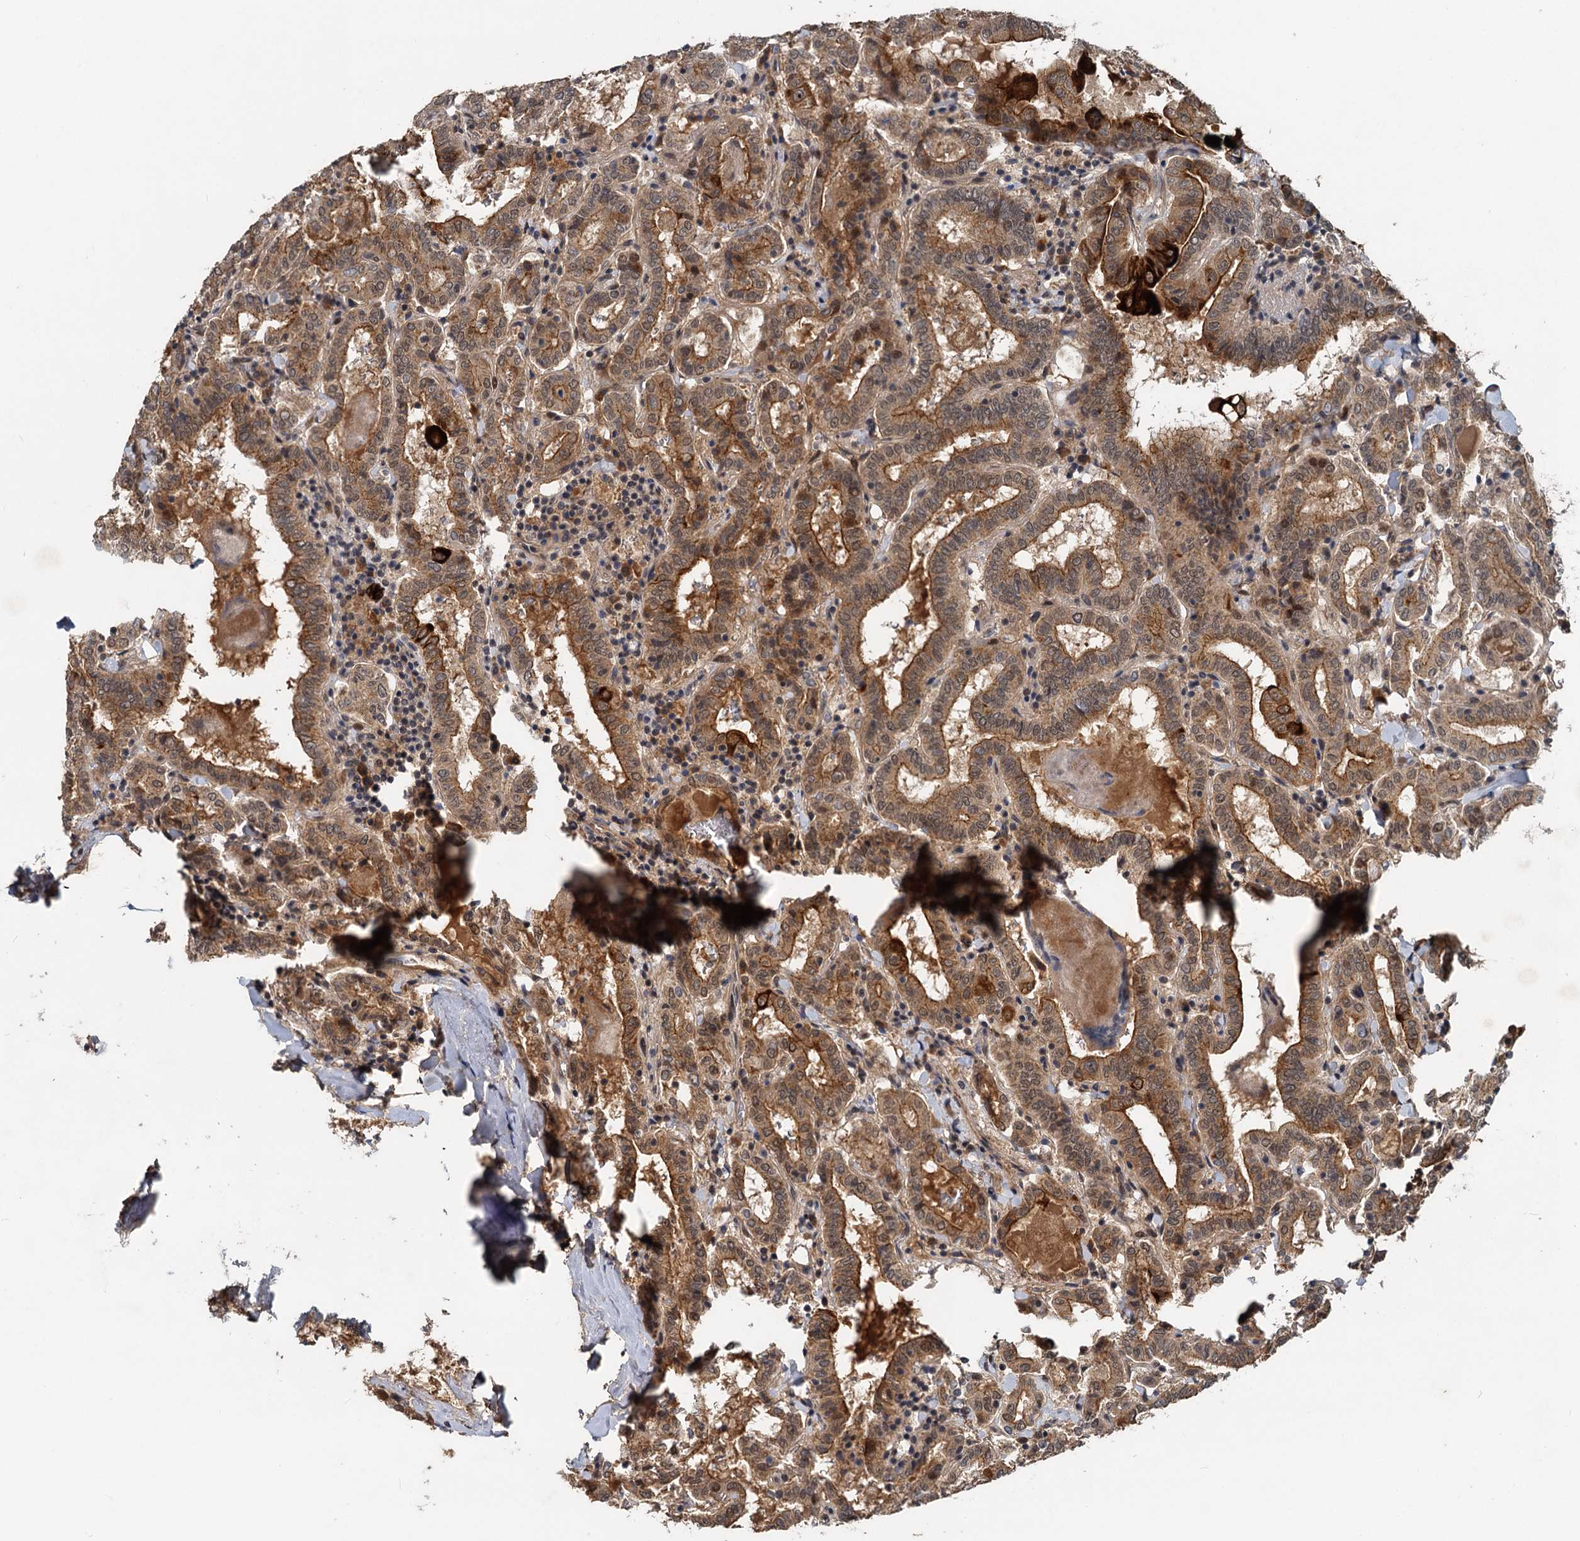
{"staining": {"intensity": "moderate", "quantity": ">75%", "location": "cytoplasmic/membranous"}, "tissue": "thyroid cancer", "cell_type": "Tumor cells", "image_type": "cancer", "snomed": [{"axis": "morphology", "description": "Papillary adenocarcinoma, NOS"}, {"axis": "topography", "description": "Thyroid gland"}], "caption": "An immunohistochemistry (IHC) image of tumor tissue is shown. Protein staining in brown labels moderate cytoplasmic/membranous positivity in papillary adenocarcinoma (thyroid) within tumor cells. Immunohistochemistry (ihc) stains the protein in brown and the nuclei are stained blue.", "gene": "RITA1", "patient": {"sex": "female", "age": 72}}